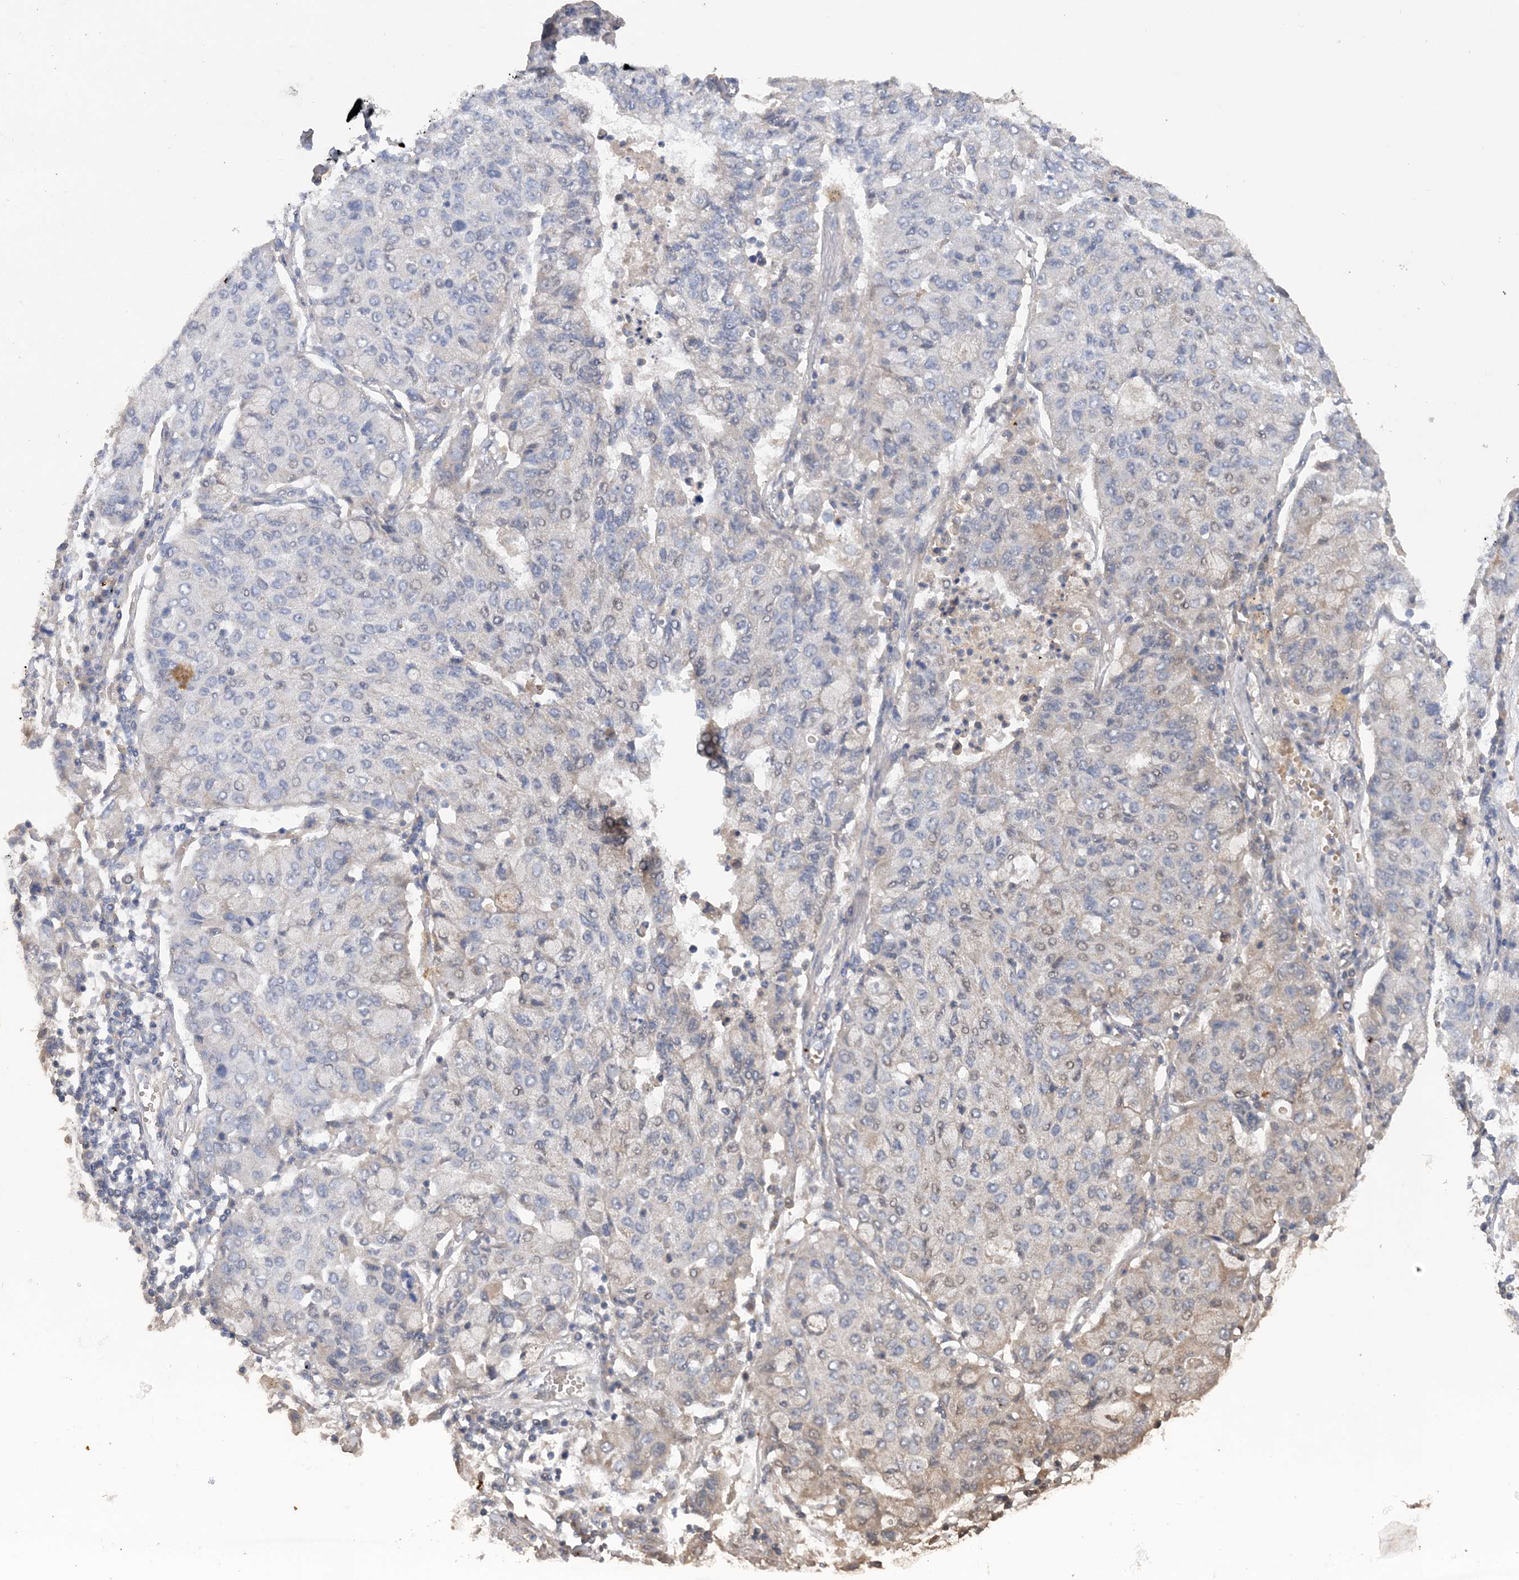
{"staining": {"intensity": "weak", "quantity": "<25%", "location": "nuclear"}, "tissue": "lung cancer", "cell_type": "Tumor cells", "image_type": "cancer", "snomed": [{"axis": "morphology", "description": "Squamous cell carcinoma, NOS"}, {"axis": "topography", "description": "Lung"}], "caption": "Immunohistochemical staining of lung squamous cell carcinoma demonstrates no significant expression in tumor cells. (DAB (3,3'-diaminobenzidine) immunohistochemistry (IHC) visualized using brightfield microscopy, high magnification).", "gene": "GRINA", "patient": {"sex": "male", "age": 74}}